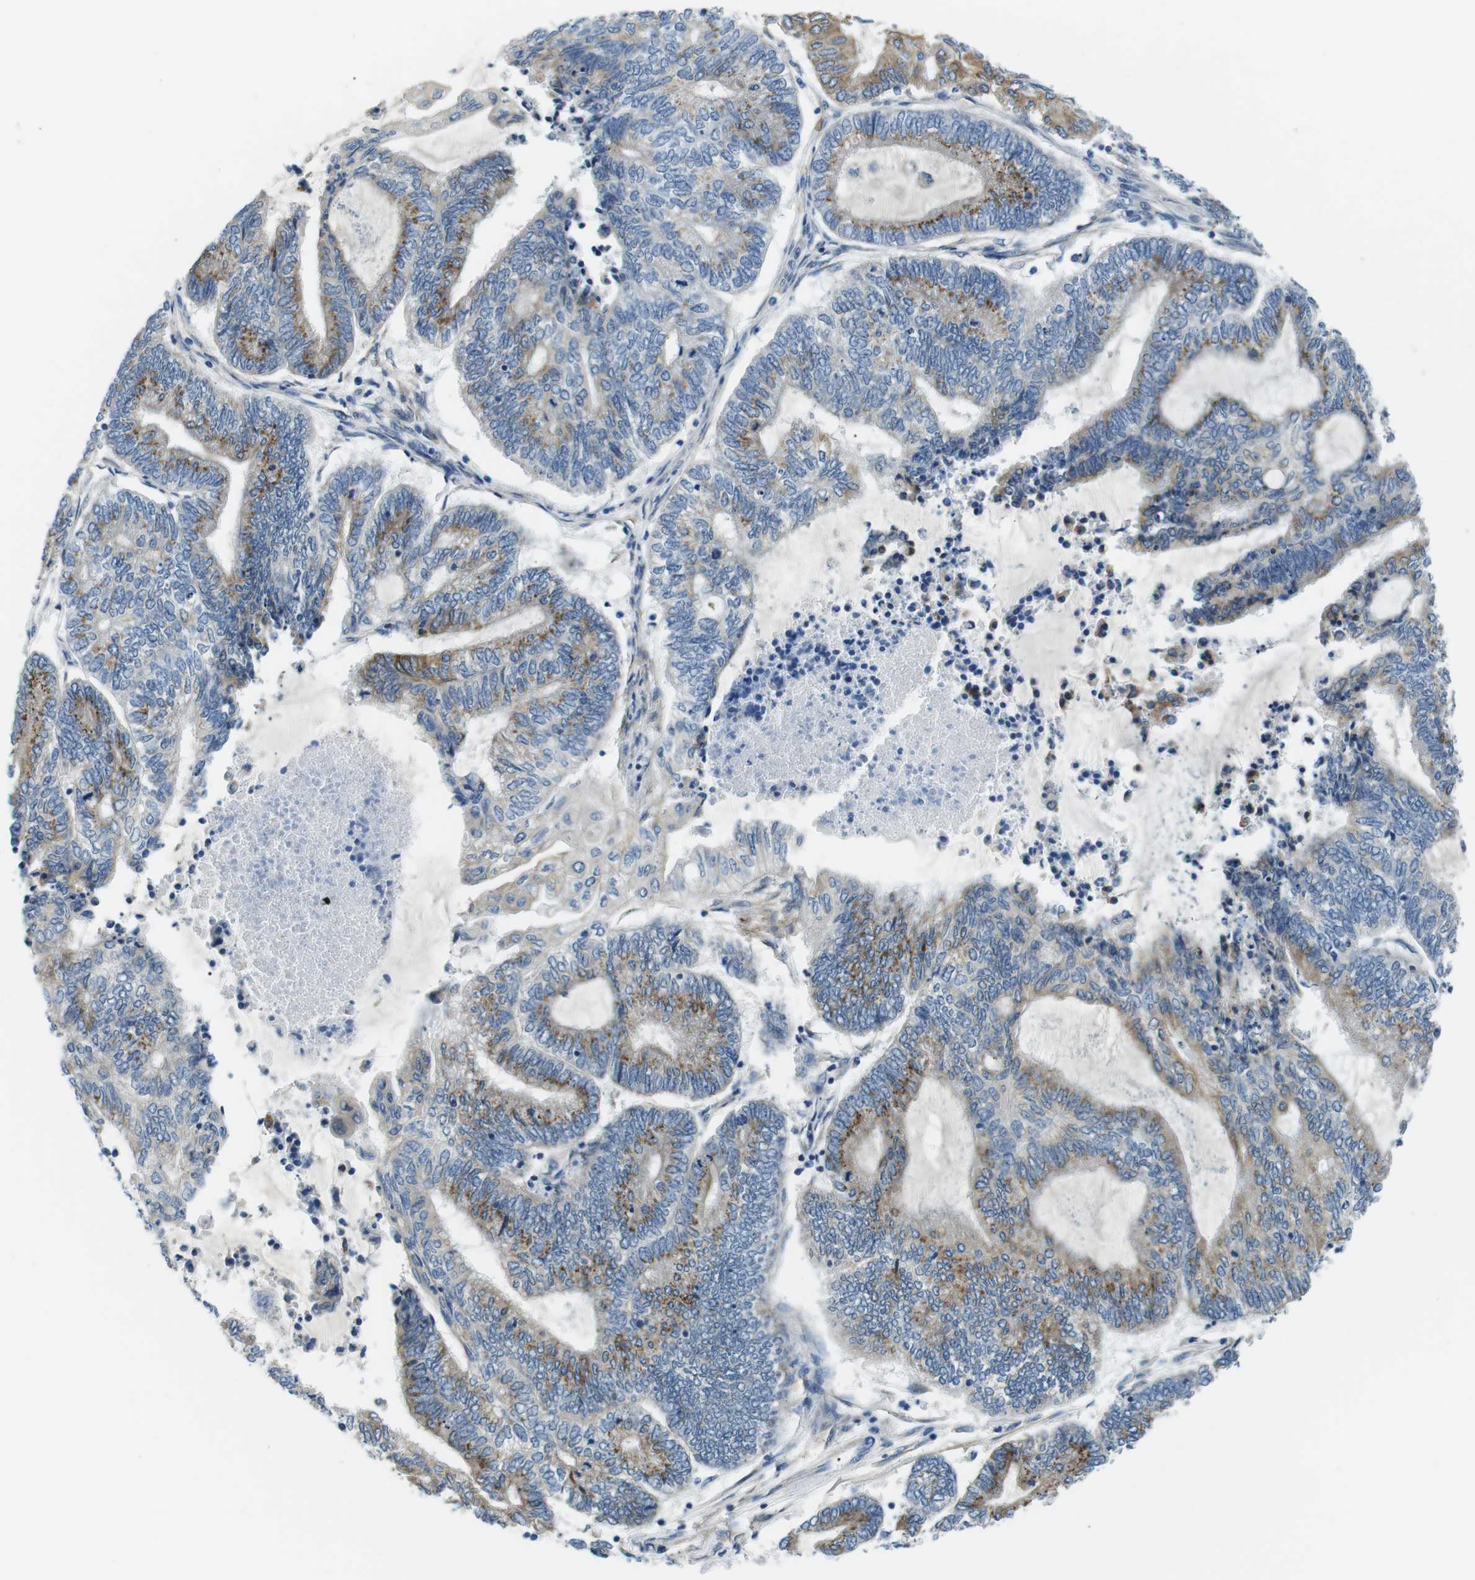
{"staining": {"intensity": "moderate", "quantity": "25%-75%", "location": "cytoplasmic/membranous"}, "tissue": "endometrial cancer", "cell_type": "Tumor cells", "image_type": "cancer", "snomed": [{"axis": "morphology", "description": "Adenocarcinoma, NOS"}, {"axis": "topography", "description": "Uterus"}, {"axis": "topography", "description": "Endometrium"}], "caption": "Moderate cytoplasmic/membranous protein staining is present in approximately 25%-75% of tumor cells in endometrial cancer (adenocarcinoma).", "gene": "WSCD1", "patient": {"sex": "female", "age": 70}}